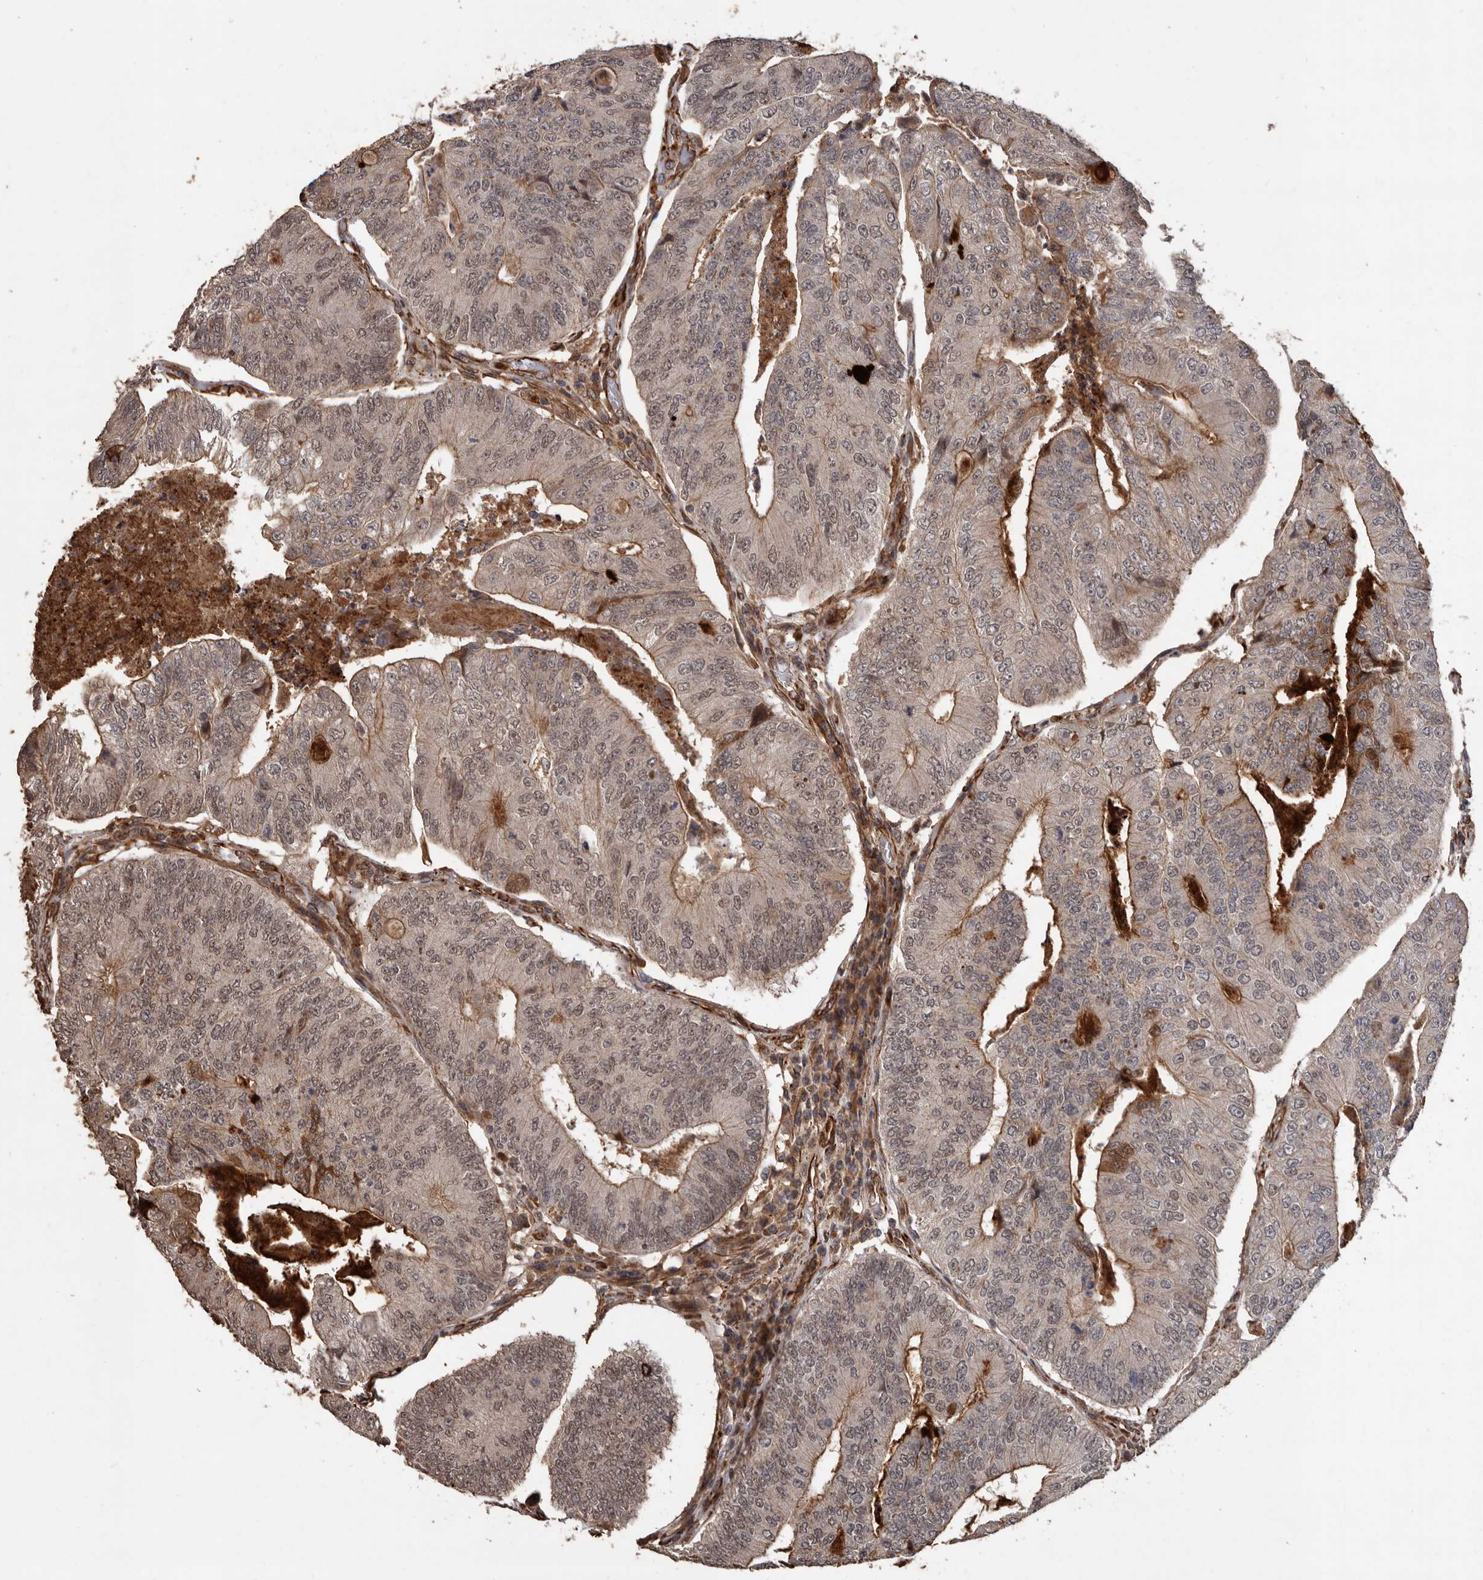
{"staining": {"intensity": "moderate", "quantity": ">75%", "location": "cytoplasmic/membranous"}, "tissue": "colorectal cancer", "cell_type": "Tumor cells", "image_type": "cancer", "snomed": [{"axis": "morphology", "description": "Adenocarcinoma, NOS"}, {"axis": "topography", "description": "Colon"}], "caption": "Human colorectal adenocarcinoma stained with a protein marker exhibits moderate staining in tumor cells.", "gene": "BRAT1", "patient": {"sex": "female", "age": 67}}